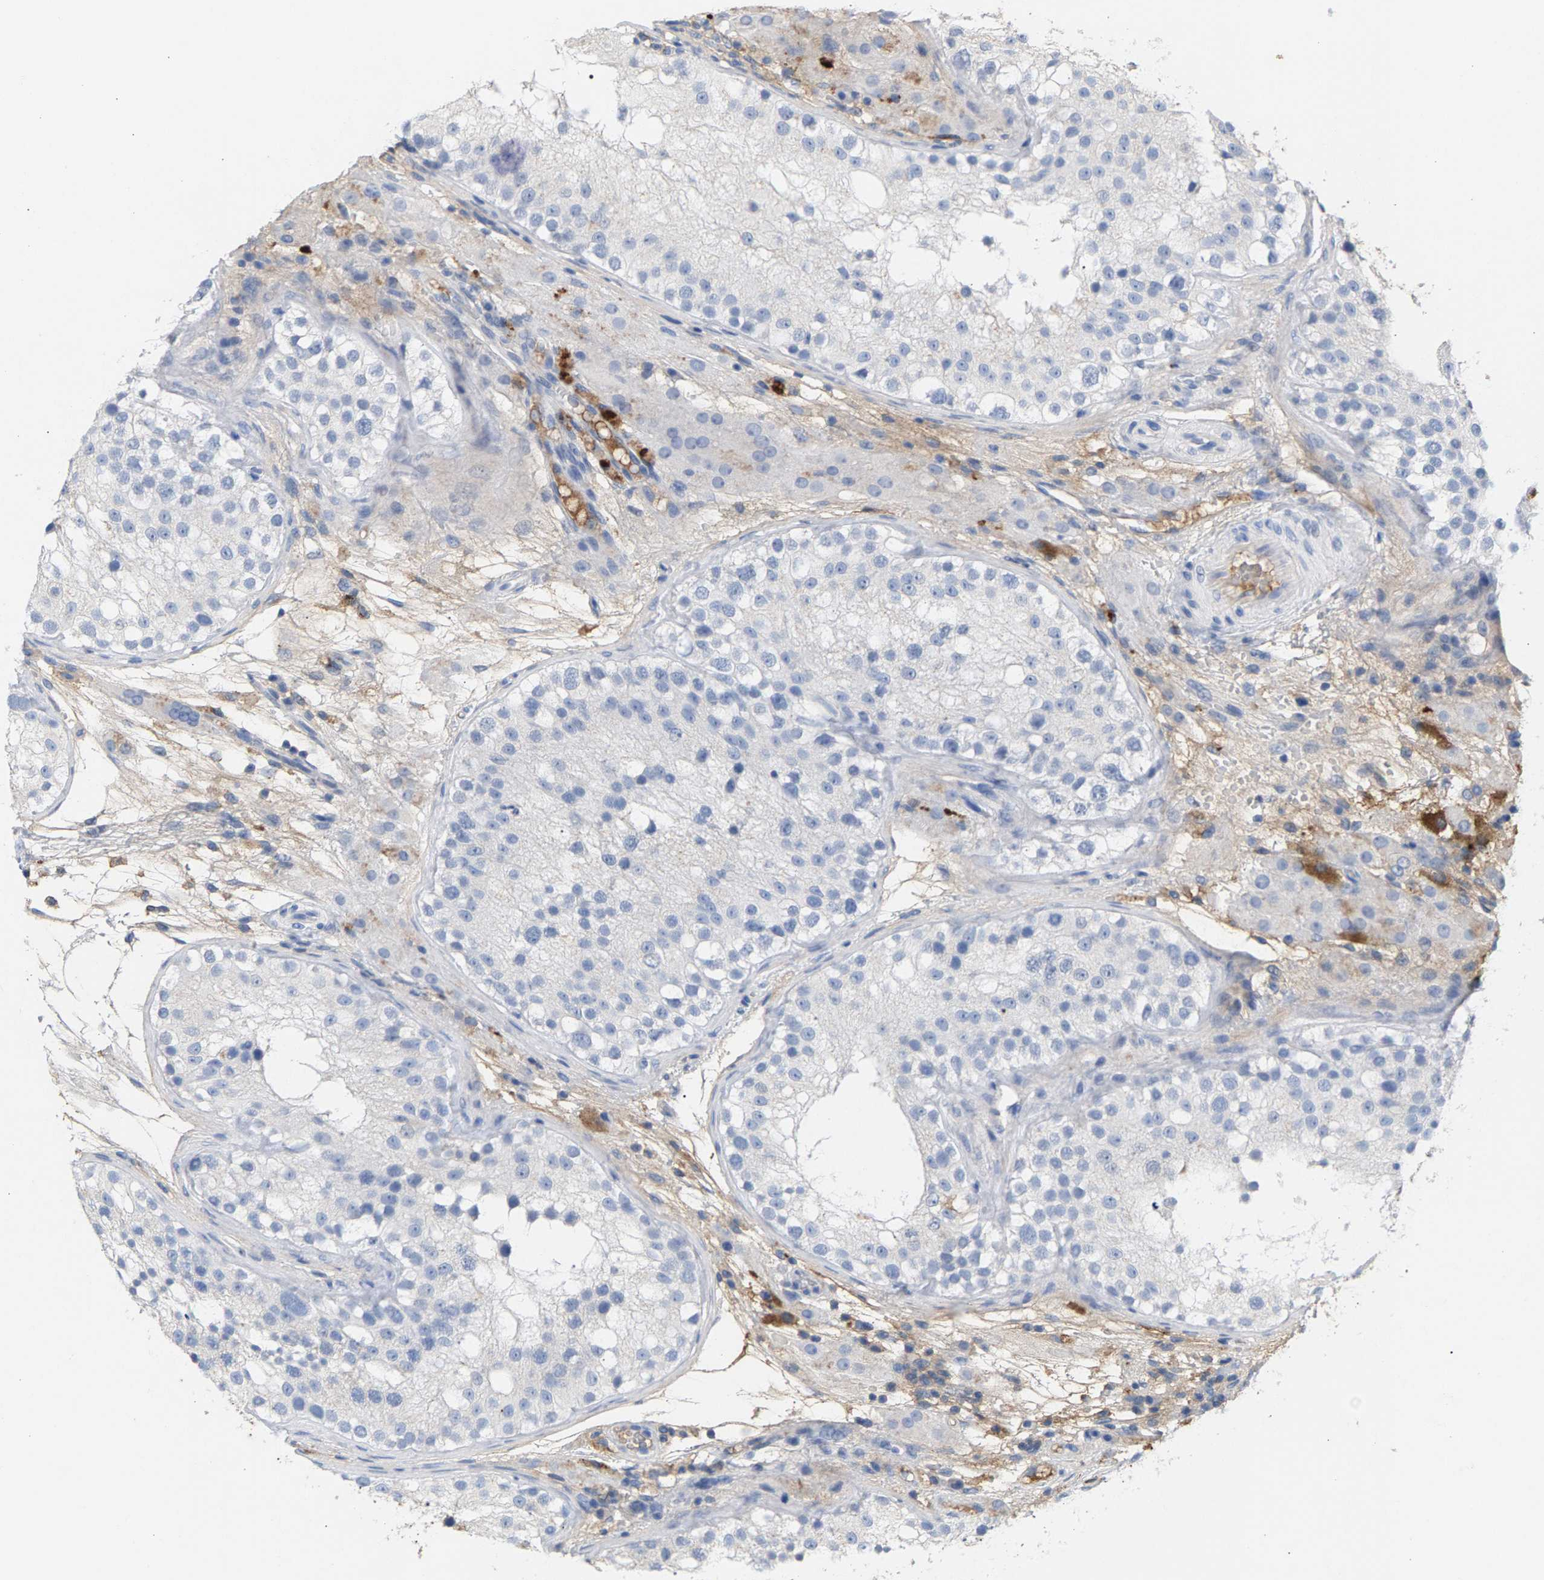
{"staining": {"intensity": "negative", "quantity": "none", "location": "none"}, "tissue": "testis", "cell_type": "Cells in seminiferous ducts", "image_type": "normal", "snomed": [{"axis": "morphology", "description": "Normal tissue, NOS"}, {"axis": "topography", "description": "Testis"}], "caption": "Immunohistochemistry histopathology image of normal human testis stained for a protein (brown), which reveals no expression in cells in seminiferous ducts.", "gene": "APOH", "patient": {"sex": "male", "age": 26}}